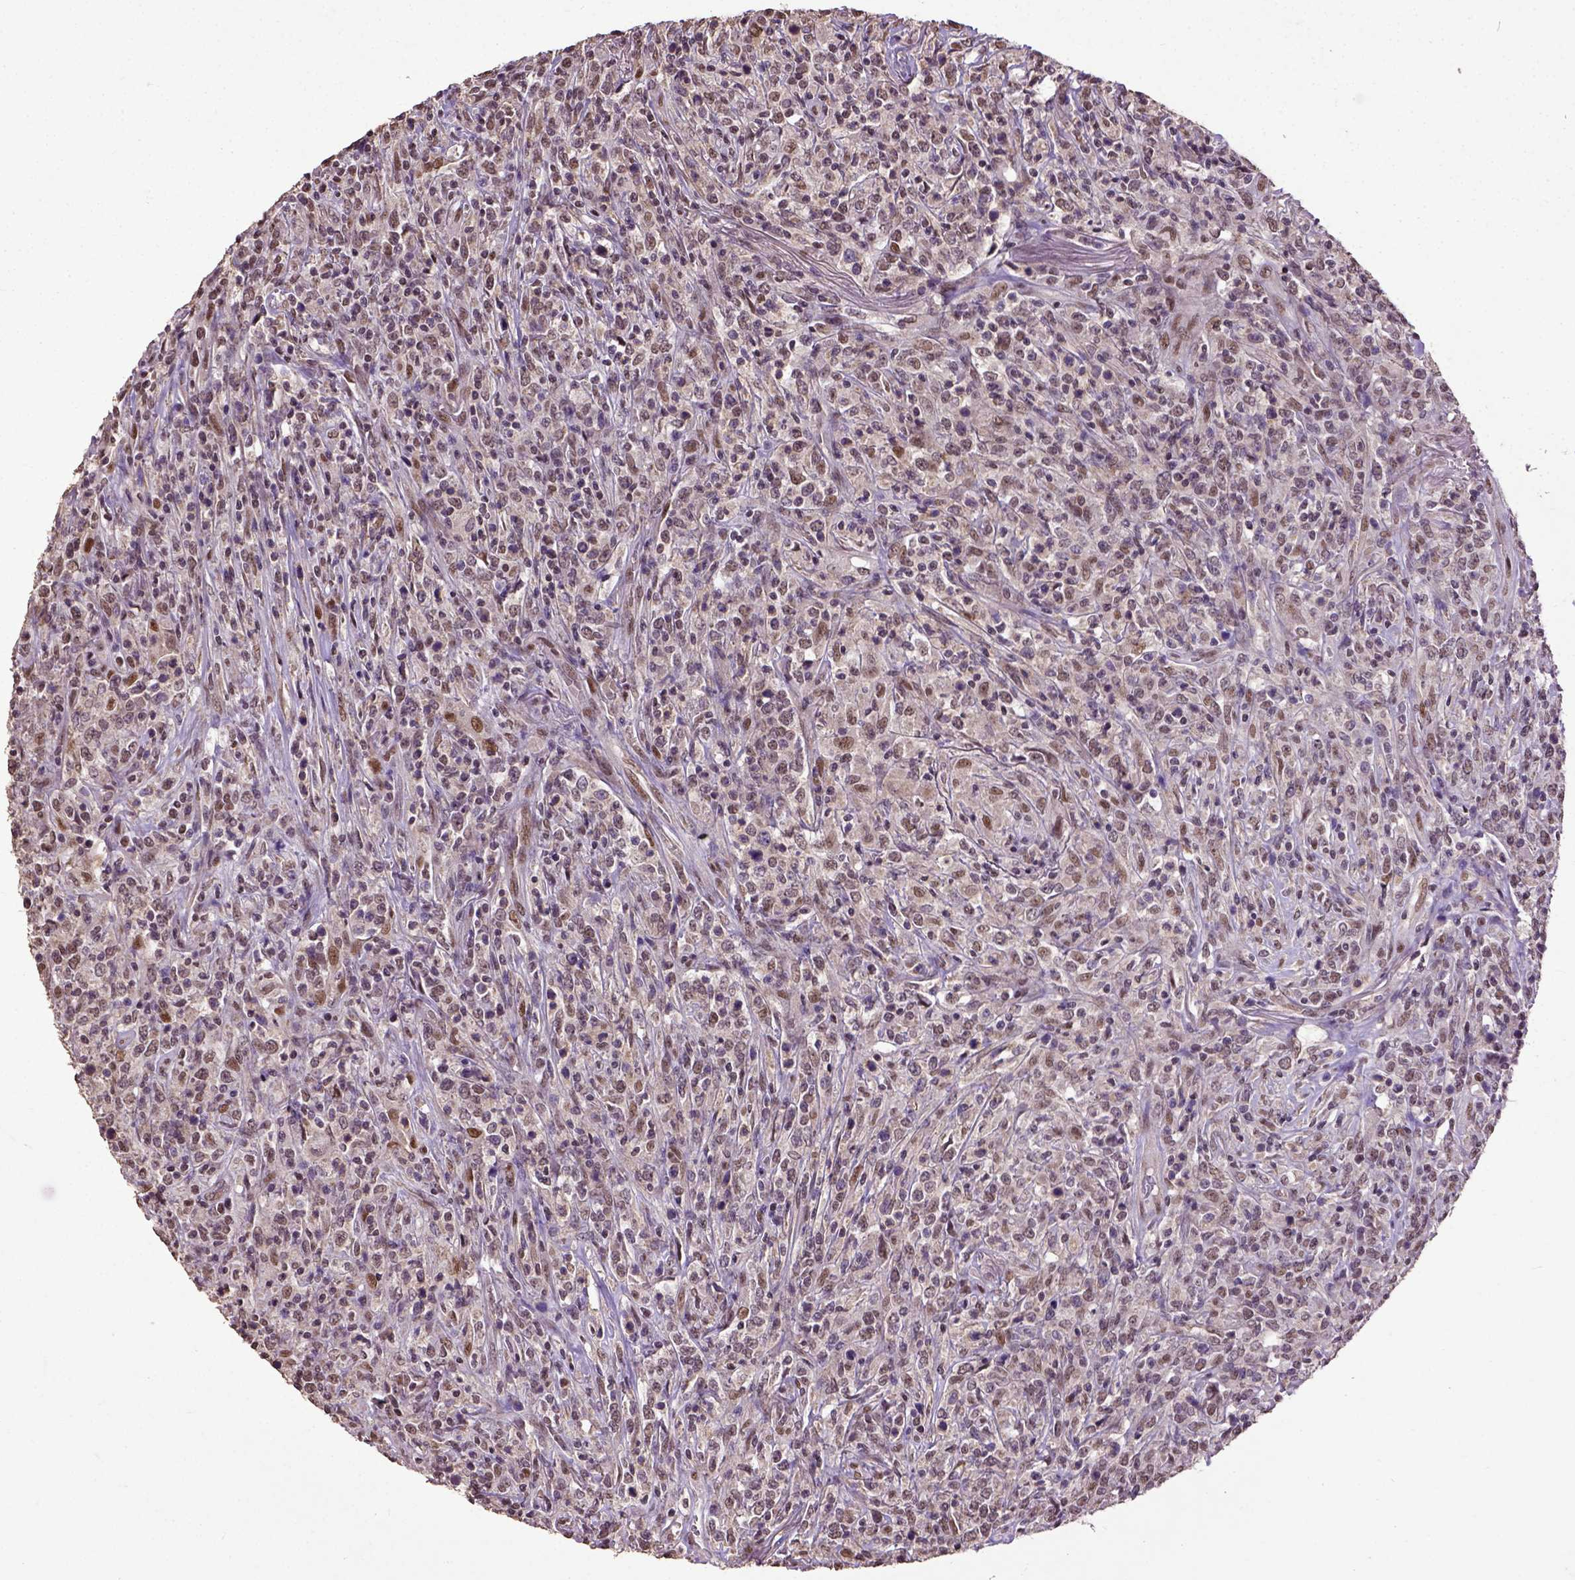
{"staining": {"intensity": "moderate", "quantity": ">75%", "location": "nuclear"}, "tissue": "lymphoma", "cell_type": "Tumor cells", "image_type": "cancer", "snomed": [{"axis": "morphology", "description": "Malignant lymphoma, non-Hodgkin's type, High grade"}, {"axis": "topography", "description": "Lung"}], "caption": "Lymphoma stained for a protein (brown) reveals moderate nuclear positive expression in about >75% of tumor cells.", "gene": "UBA3", "patient": {"sex": "male", "age": 79}}